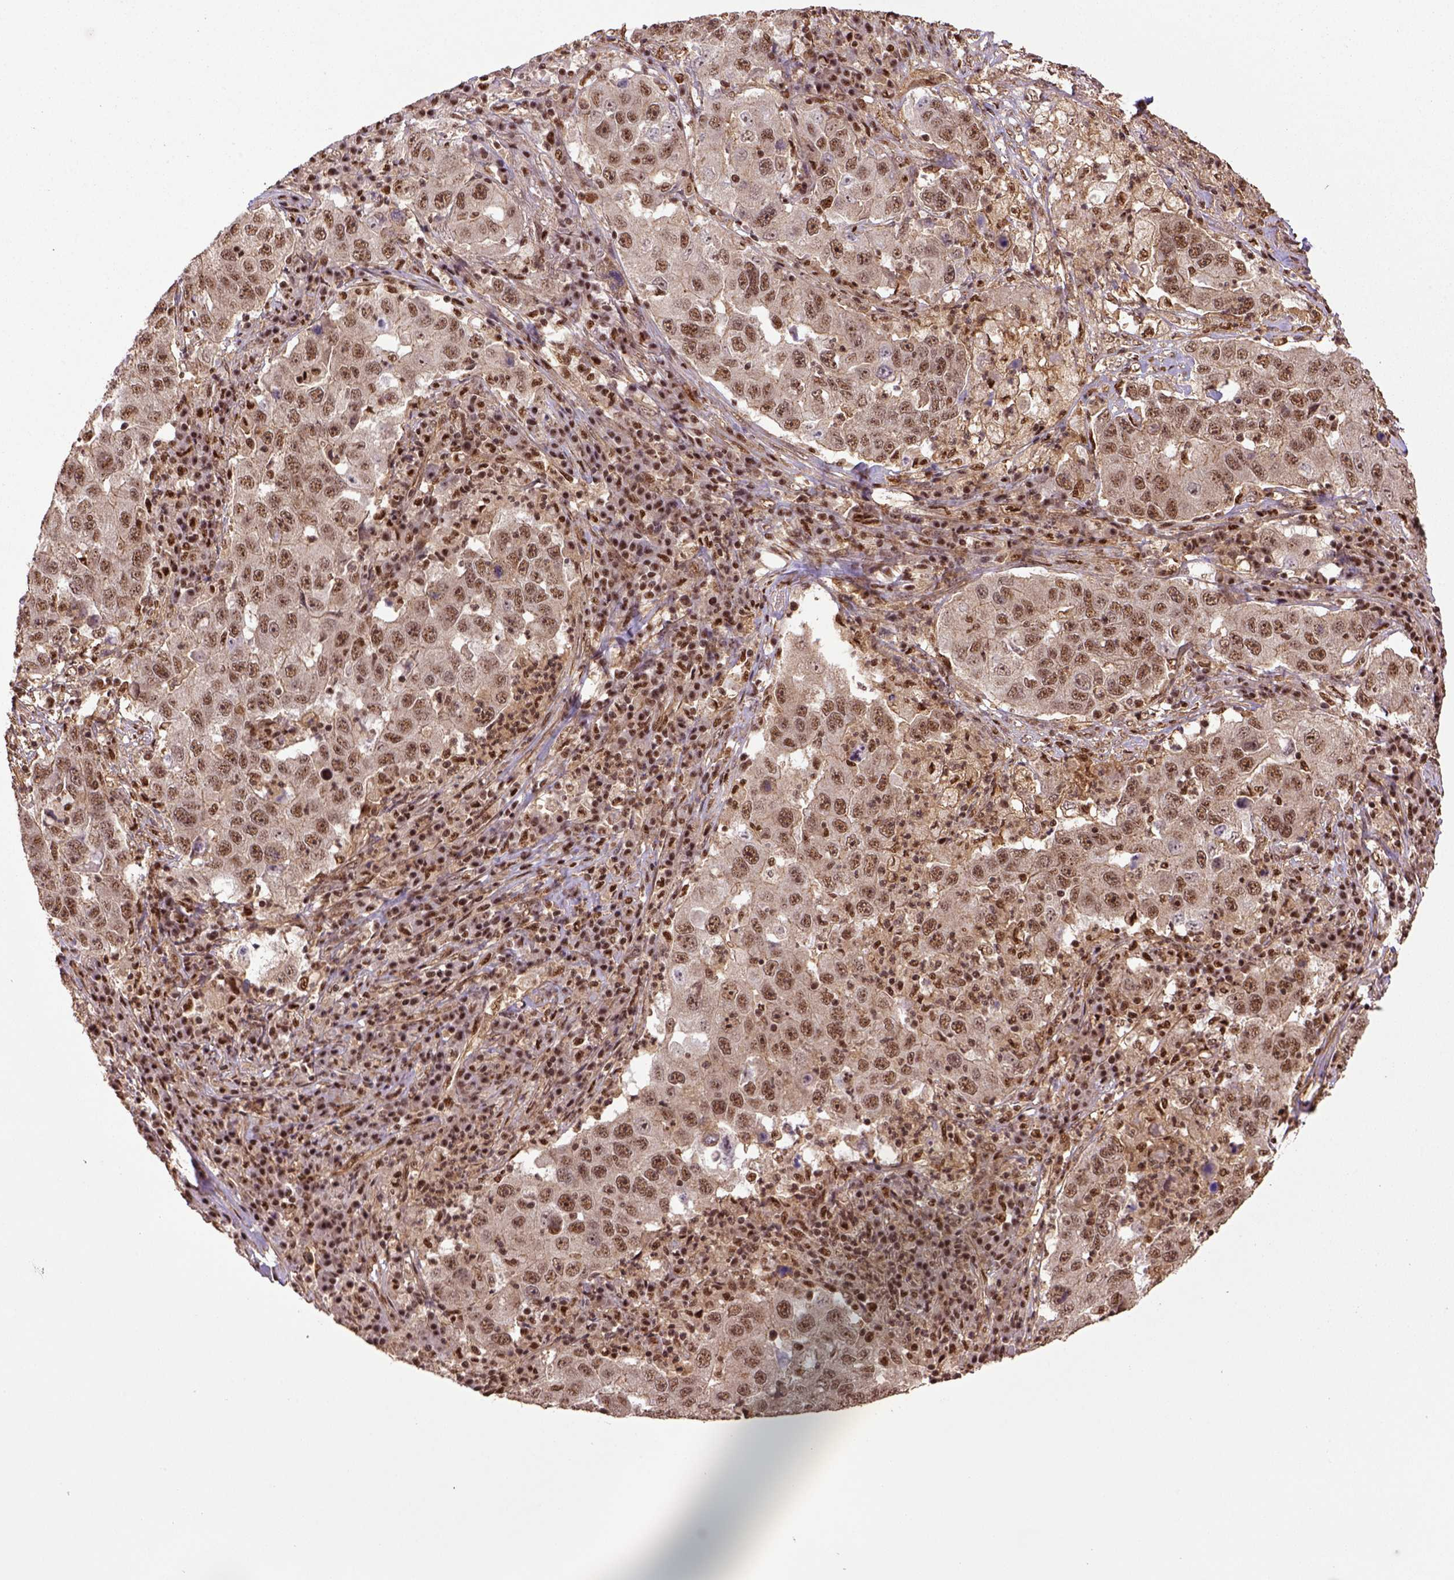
{"staining": {"intensity": "moderate", "quantity": ">75%", "location": "nuclear"}, "tissue": "lung cancer", "cell_type": "Tumor cells", "image_type": "cancer", "snomed": [{"axis": "morphology", "description": "Adenocarcinoma, NOS"}, {"axis": "topography", "description": "Lung"}], "caption": "Moderate nuclear positivity for a protein is present in approximately >75% of tumor cells of lung adenocarcinoma using immunohistochemistry.", "gene": "PPIG", "patient": {"sex": "male", "age": 73}}